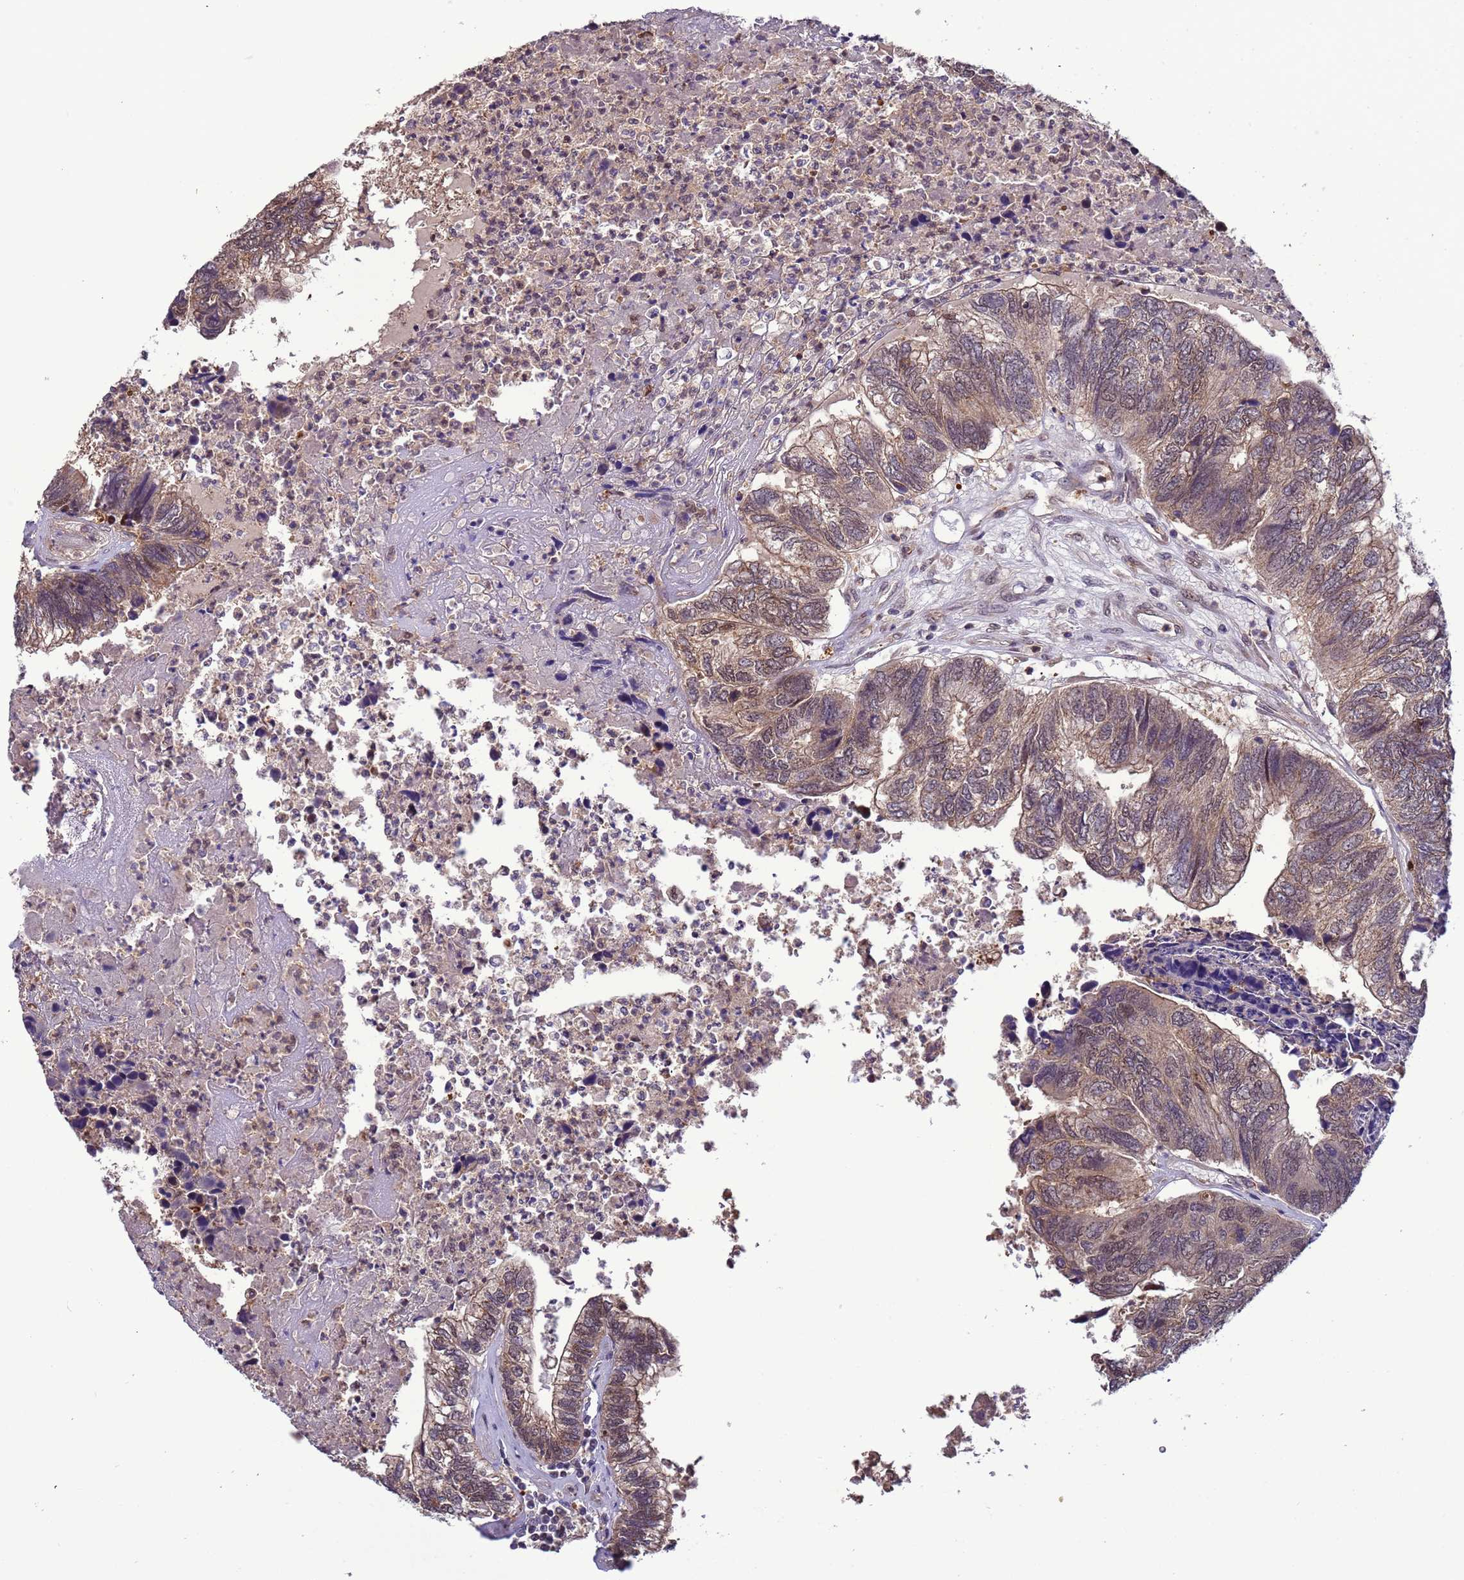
{"staining": {"intensity": "moderate", "quantity": ">75%", "location": "cytoplasmic/membranous,nuclear"}, "tissue": "colorectal cancer", "cell_type": "Tumor cells", "image_type": "cancer", "snomed": [{"axis": "morphology", "description": "Adenocarcinoma, NOS"}, {"axis": "topography", "description": "Colon"}], "caption": "Immunohistochemistry (DAB (3,3'-diaminobenzidine)) staining of colorectal adenocarcinoma shows moderate cytoplasmic/membranous and nuclear protein expression in about >75% of tumor cells.", "gene": "ZBTB5", "patient": {"sex": "female", "age": 67}}